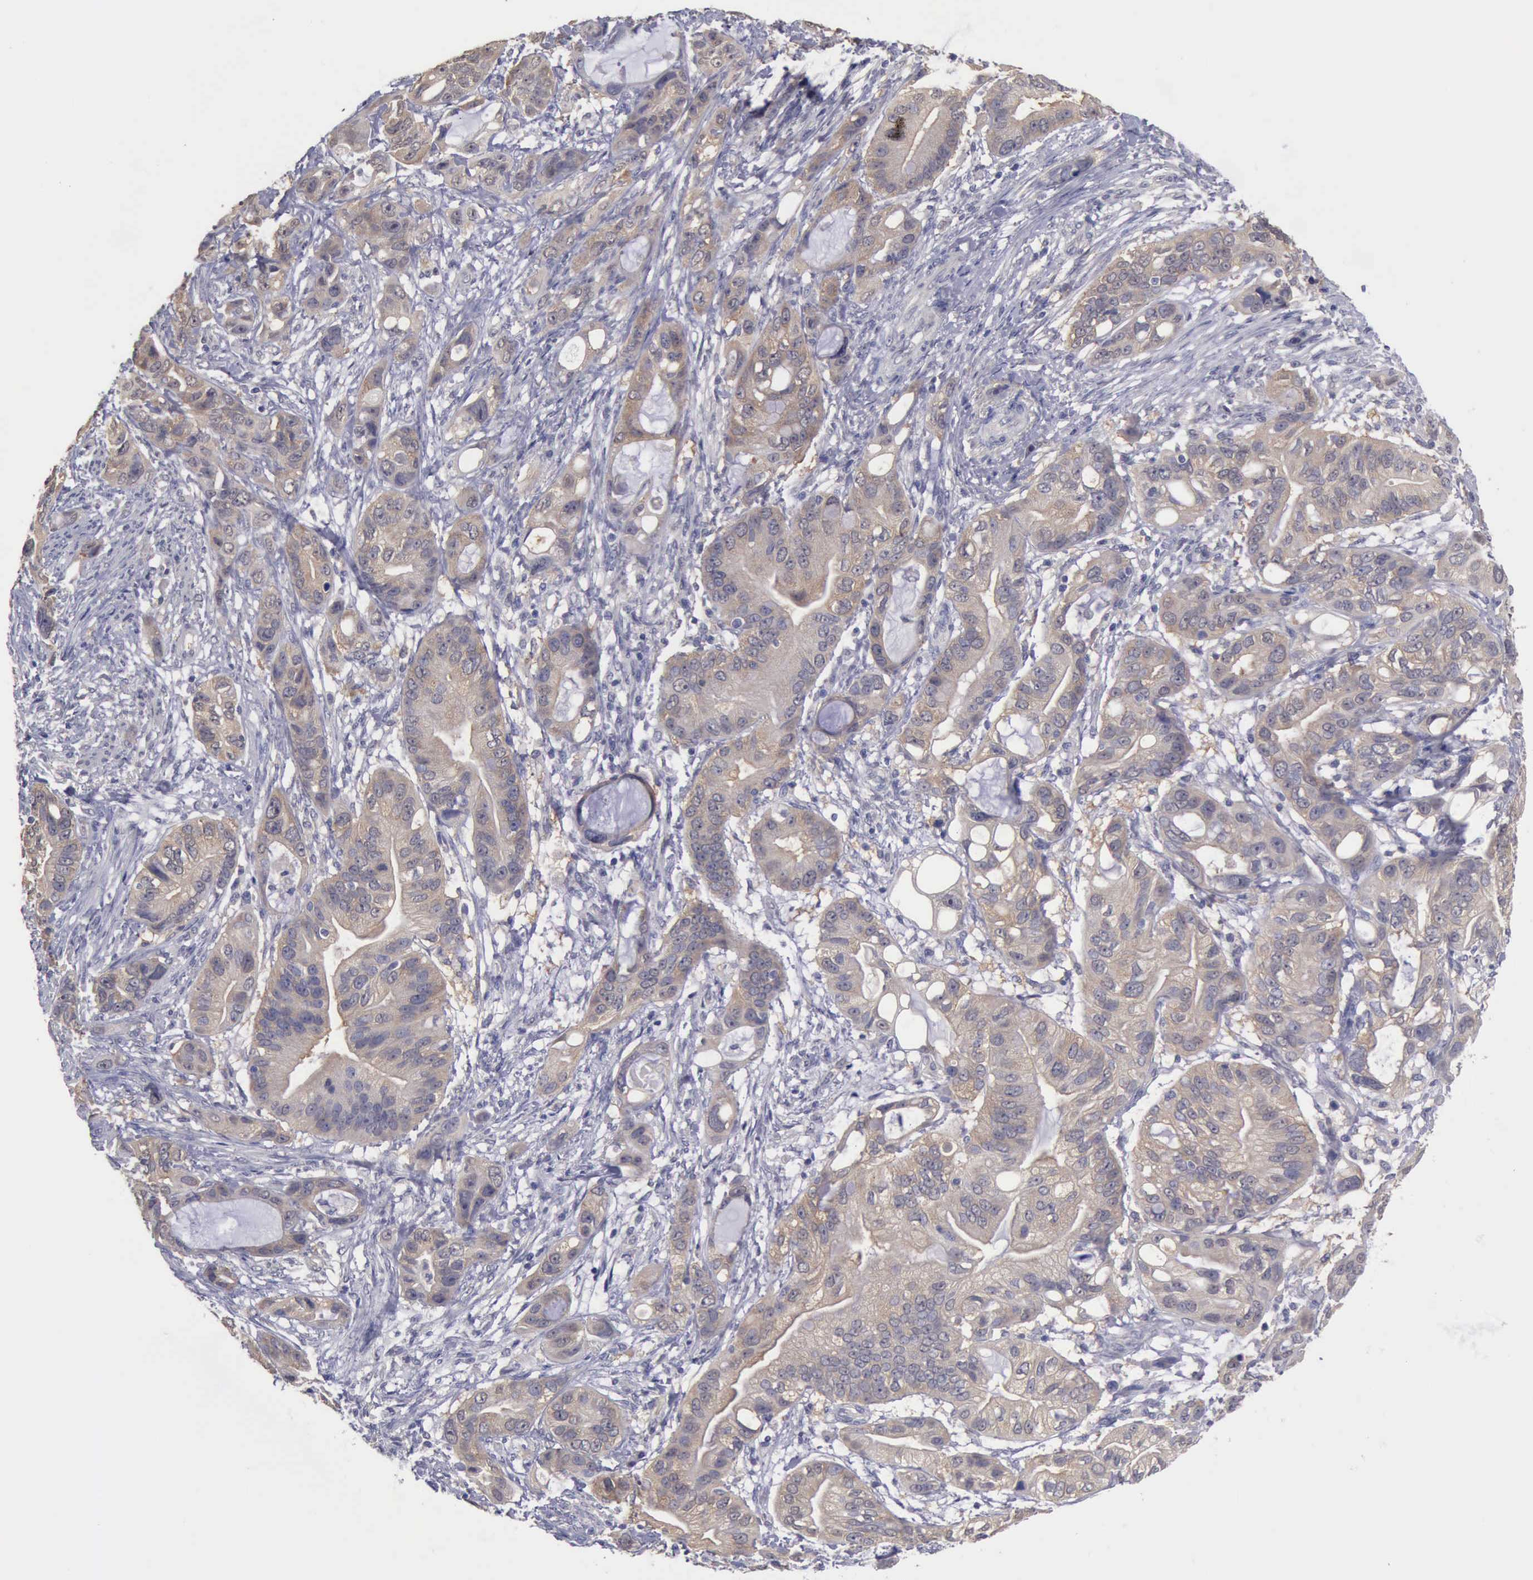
{"staining": {"intensity": "weak", "quantity": ">75%", "location": "cytoplasmic/membranous"}, "tissue": "stomach cancer", "cell_type": "Tumor cells", "image_type": "cancer", "snomed": [{"axis": "morphology", "description": "Adenocarcinoma, NOS"}, {"axis": "topography", "description": "Stomach, upper"}], "caption": "High-magnification brightfield microscopy of adenocarcinoma (stomach) stained with DAB (brown) and counterstained with hematoxylin (blue). tumor cells exhibit weak cytoplasmic/membranous expression is present in about>75% of cells. (IHC, brightfield microscopy, high magnification).", "gene": "PHKA1", "patient": {"sex": "male", "age": 47}}